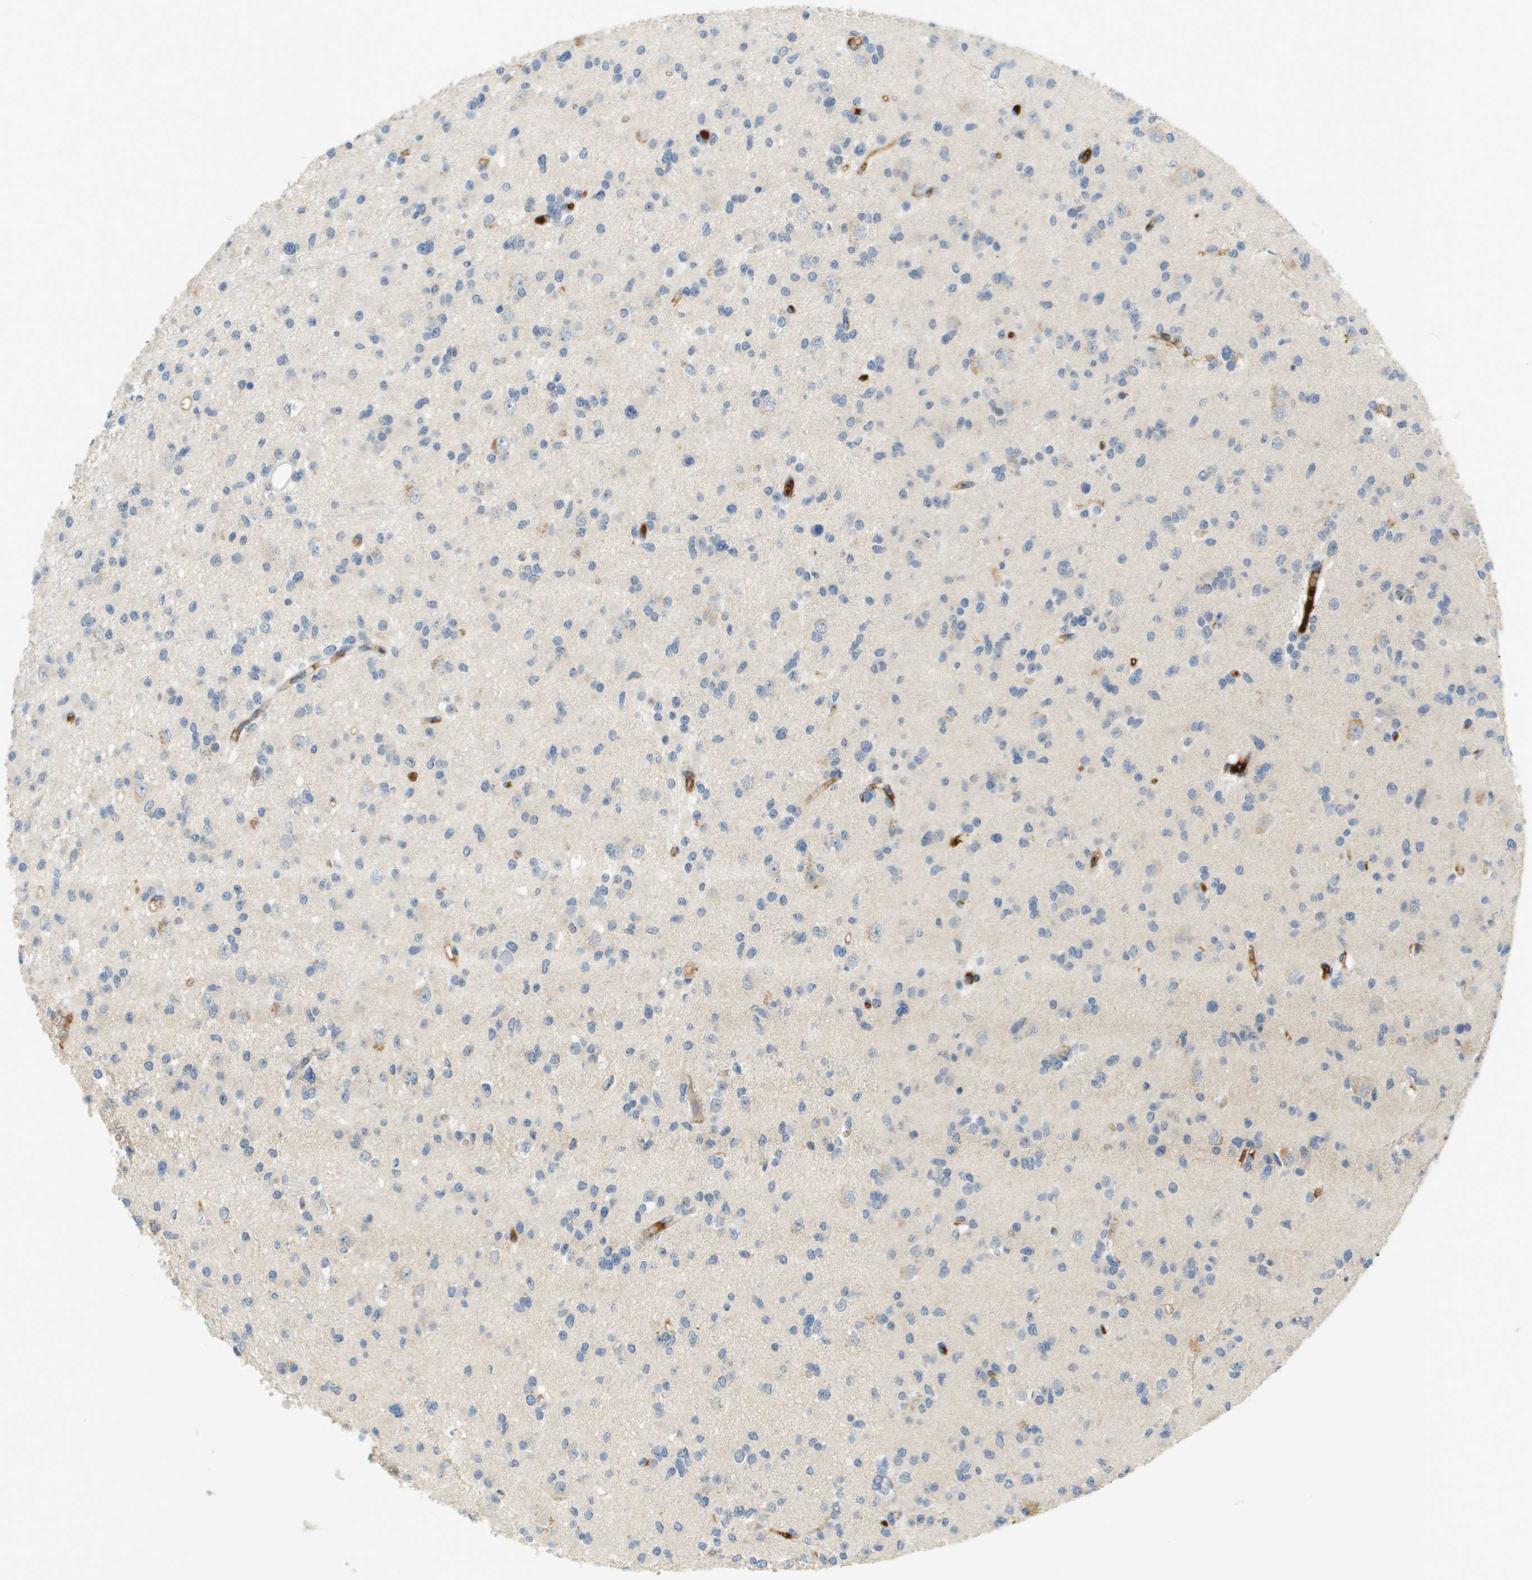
{"staining": {"intensity": "negative", "quantity": "none", "location": "none"}, "tissue": "glioma", "cell_type": "Tumor cells", "image_type": "cancer", "snomed": [{"axis": "morphology", "description": "Glioma, malignant, Low grade"}, {"axis": "topography", "description": "Brain"}], "caption": "This is a image of immunohistochemistry (IHC) staining of glioma, which shows no expression in tumor cells.", "gene": "VTN", "patient": {"sex": "female", "age": 22}}